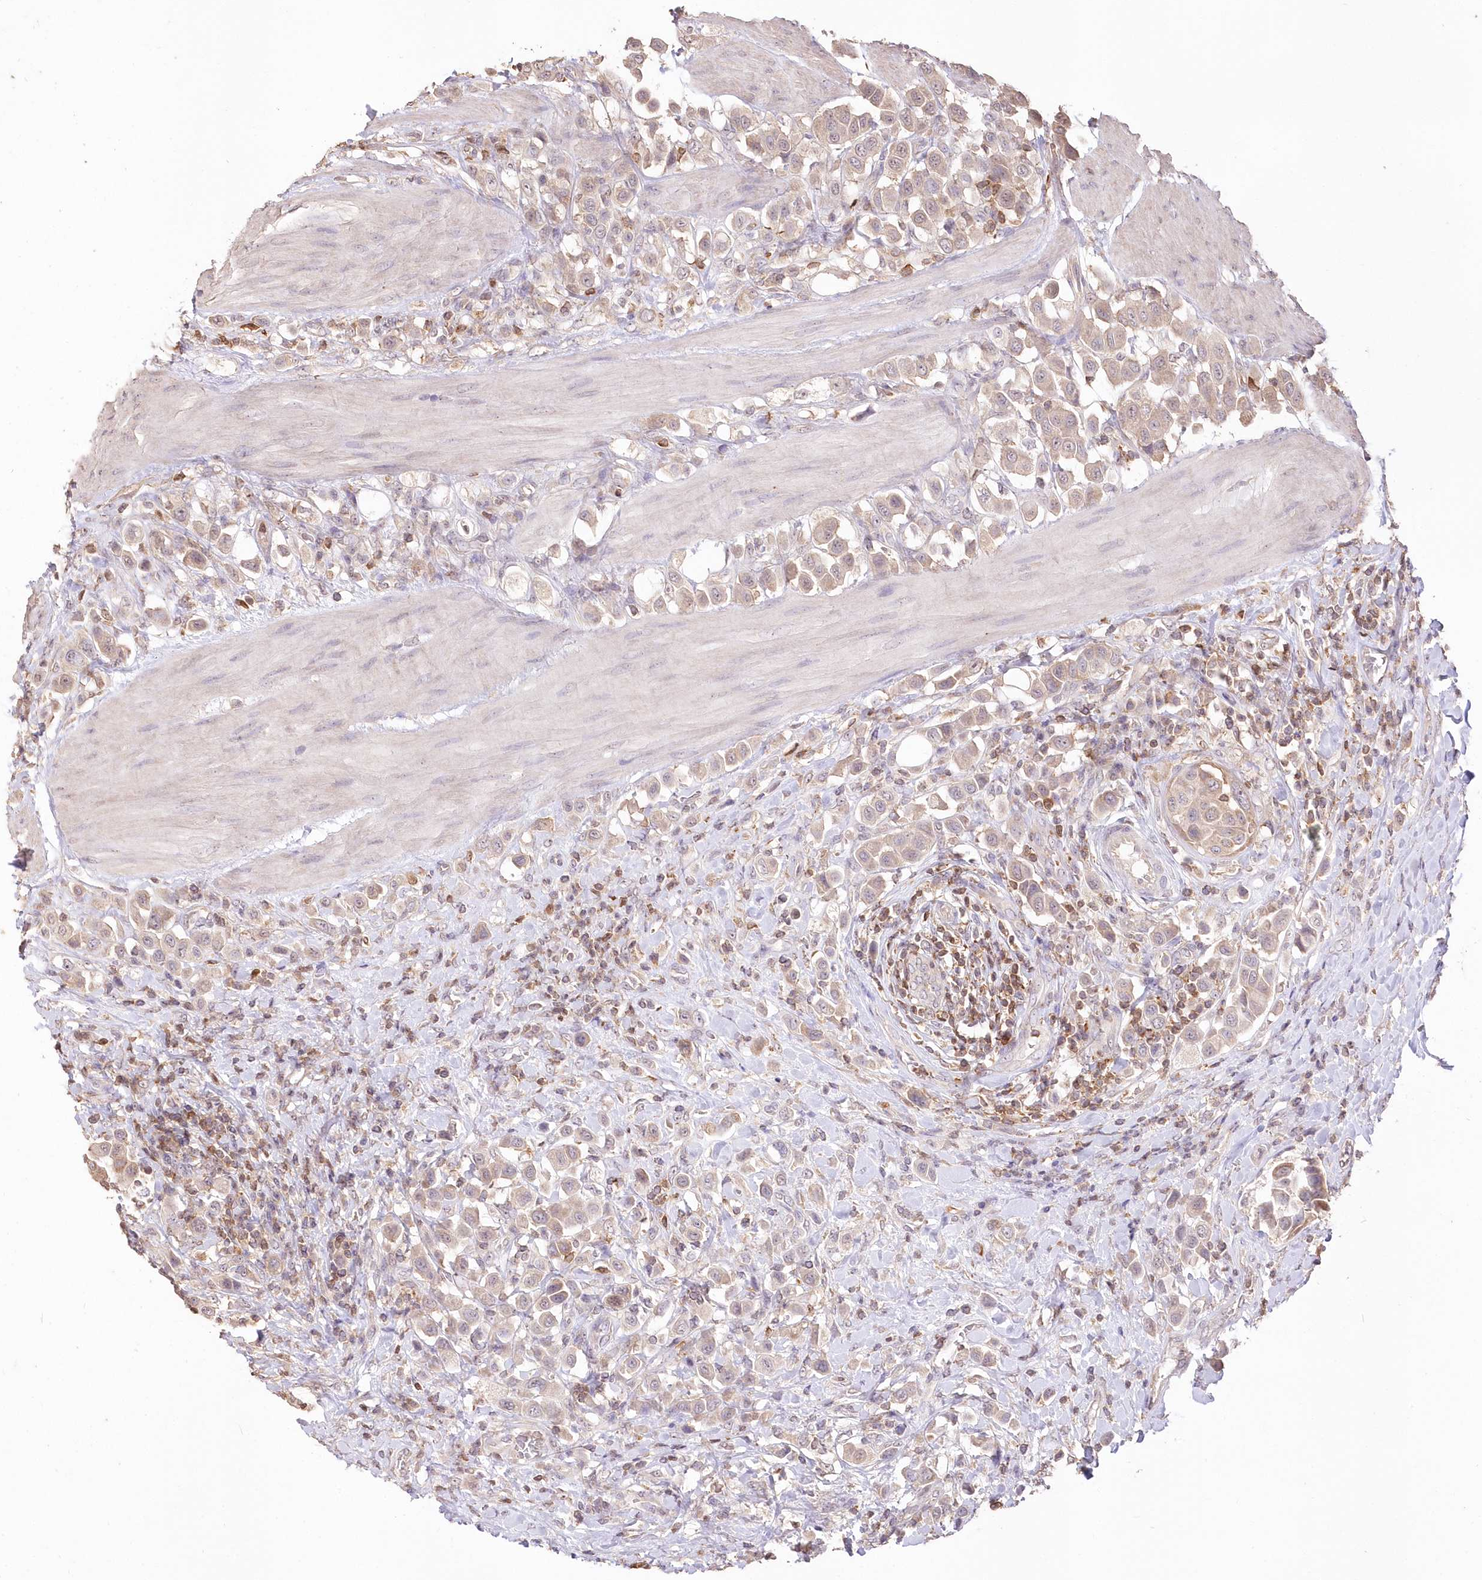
{"staining": {"intensity": "weak", "quantity": "<25%", "location": "cytoplasmic/membranous"}, "tissue": "urothelial cancer", "cell_type": "Tumor cells", "image_type": "cancer", "snomed": [{"axis": "morphology", "description": "Urothelial carcinoma, High grade"}, {"axis": "topography", "description": "Urinary bladder"}], "caption": "Tumor cells are negative for brown protein staining in urothelial cancer.", "gene": "STK17B", "patient": {"sex": "male", "age": 50}}